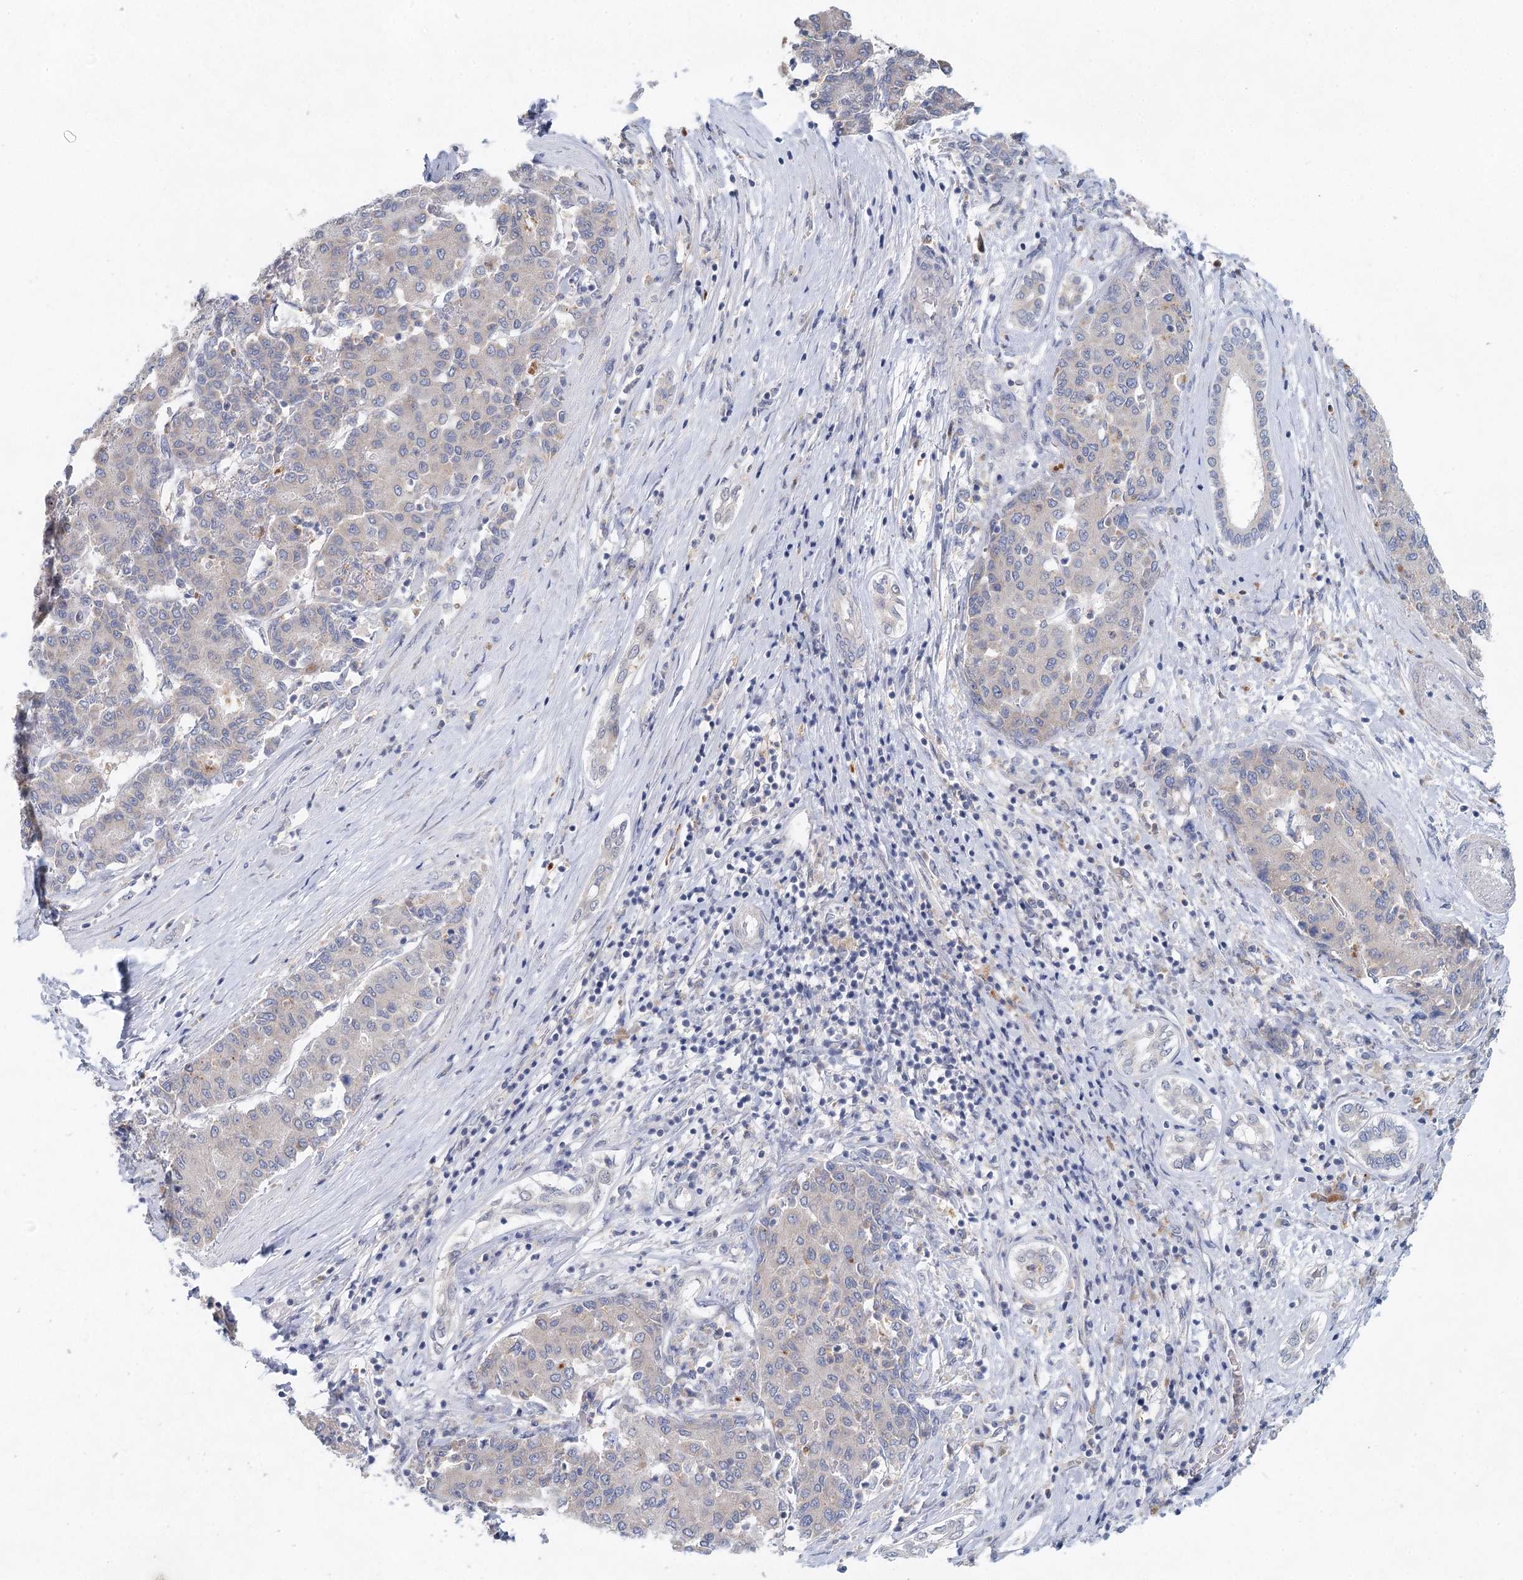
{"staining": {"intensity": "negative", "quantity": "none", "location": "none"}, "tissue": "liver cancer", "cell_type": "Tumor cells", "image_type": "cancer", "snomed": [{"axis": "morphology", "description": "Carcinoma, Hepatocellular, NOS"}, {"axis": "topography", "description": "Liver"}], "caption": "Photomicrograph shows no protein positivity in tumor cells of liver cancer tissue.", "gene": "BLTP1", "patient": {"sex": "male", "age": 65}}